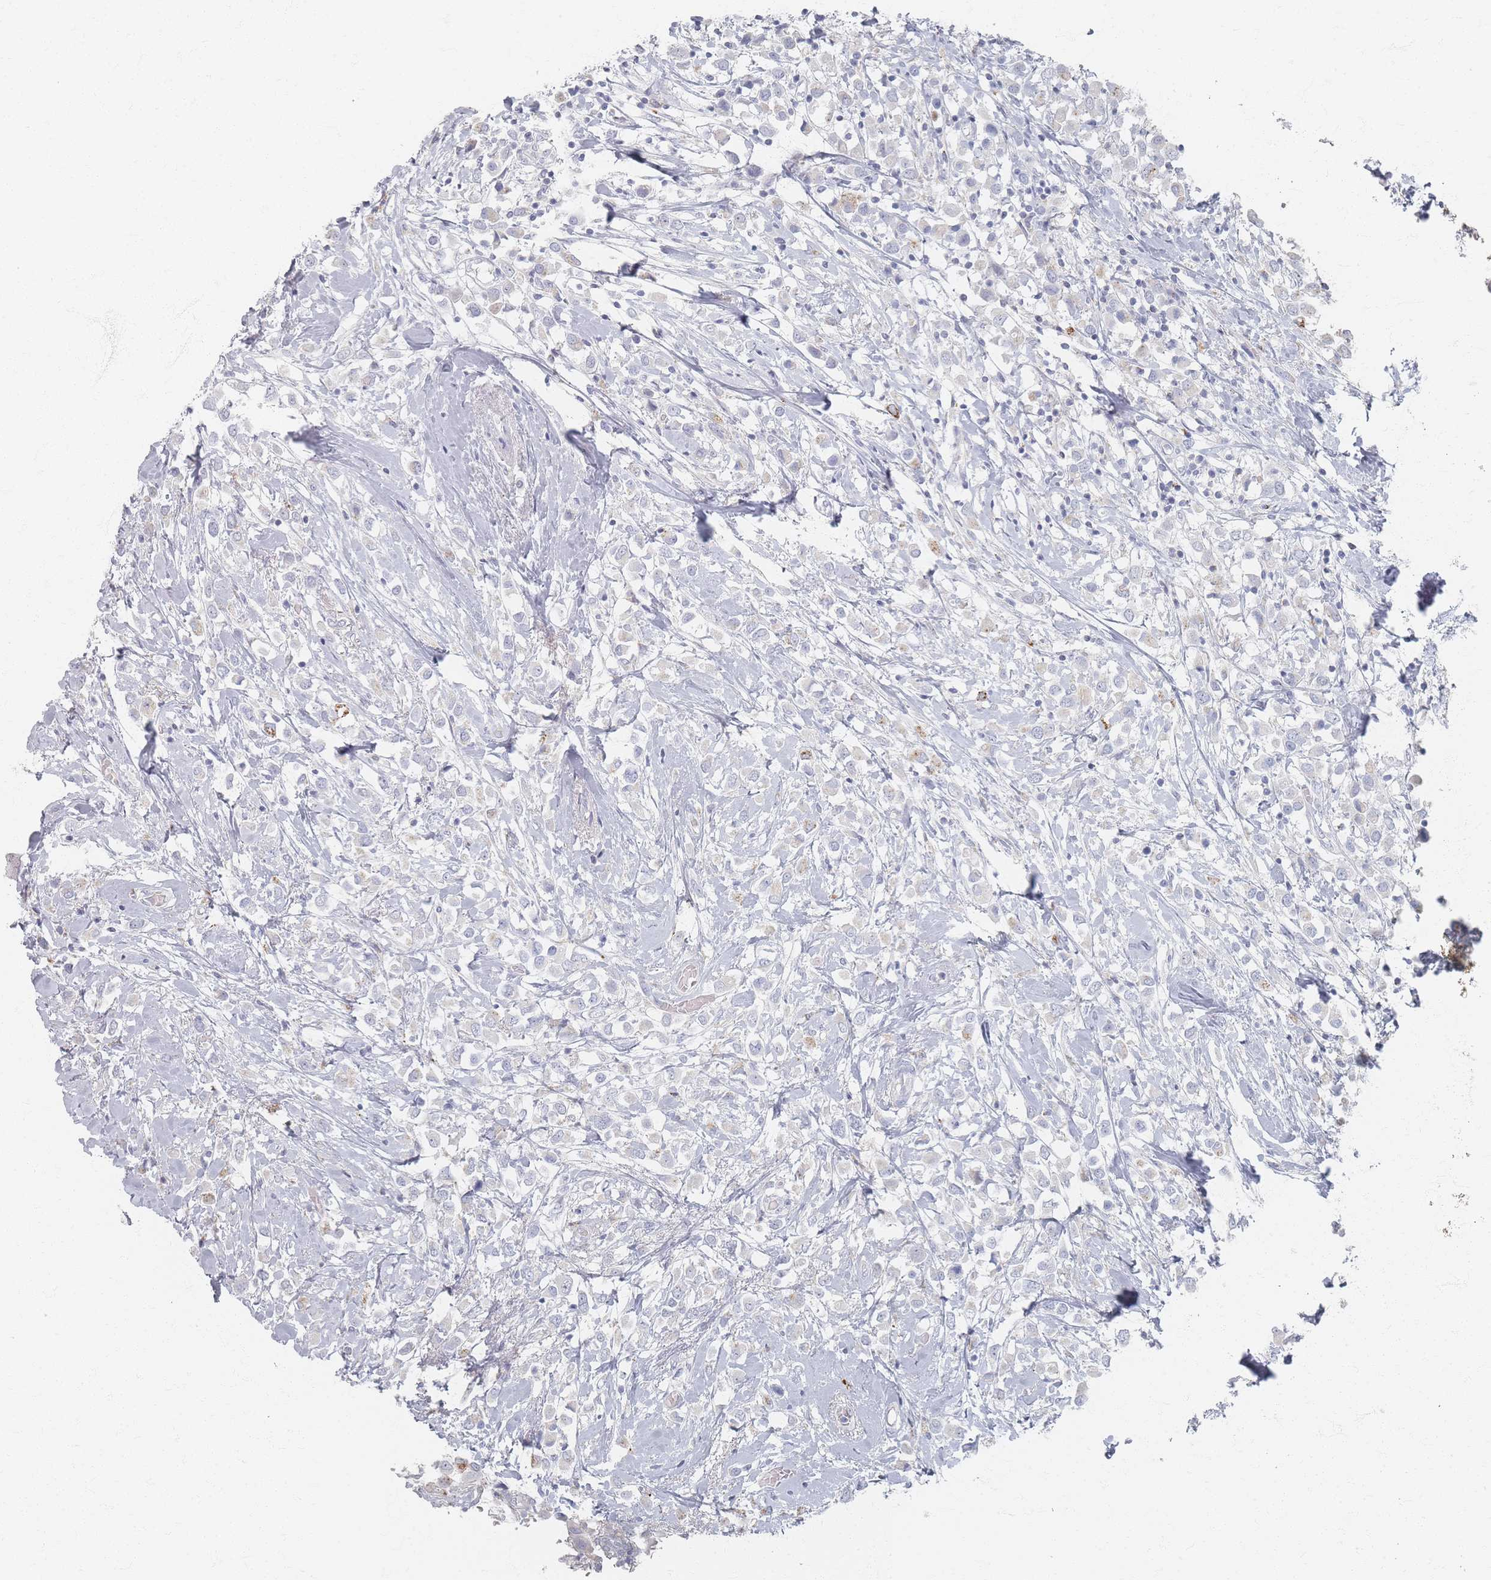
{"staining": {"intensity": "weak", "quantity": "<25%", "location": "cytoplasmic/membranous"}, "tissue": "breast cancer", "cell_type": "Tumor cells", "image_type": "cancer", "snomed": [{"axis": "morphology", "description": "Duct carcinoma"}, {"axis": "topography", "description": "Breast"}], "caption": "Tumor cells are negative for protein expression in human breast invasive ductal carcinoma.", "gene": "SLC2A11", "patient": {"sex": "female", "age": 61}}